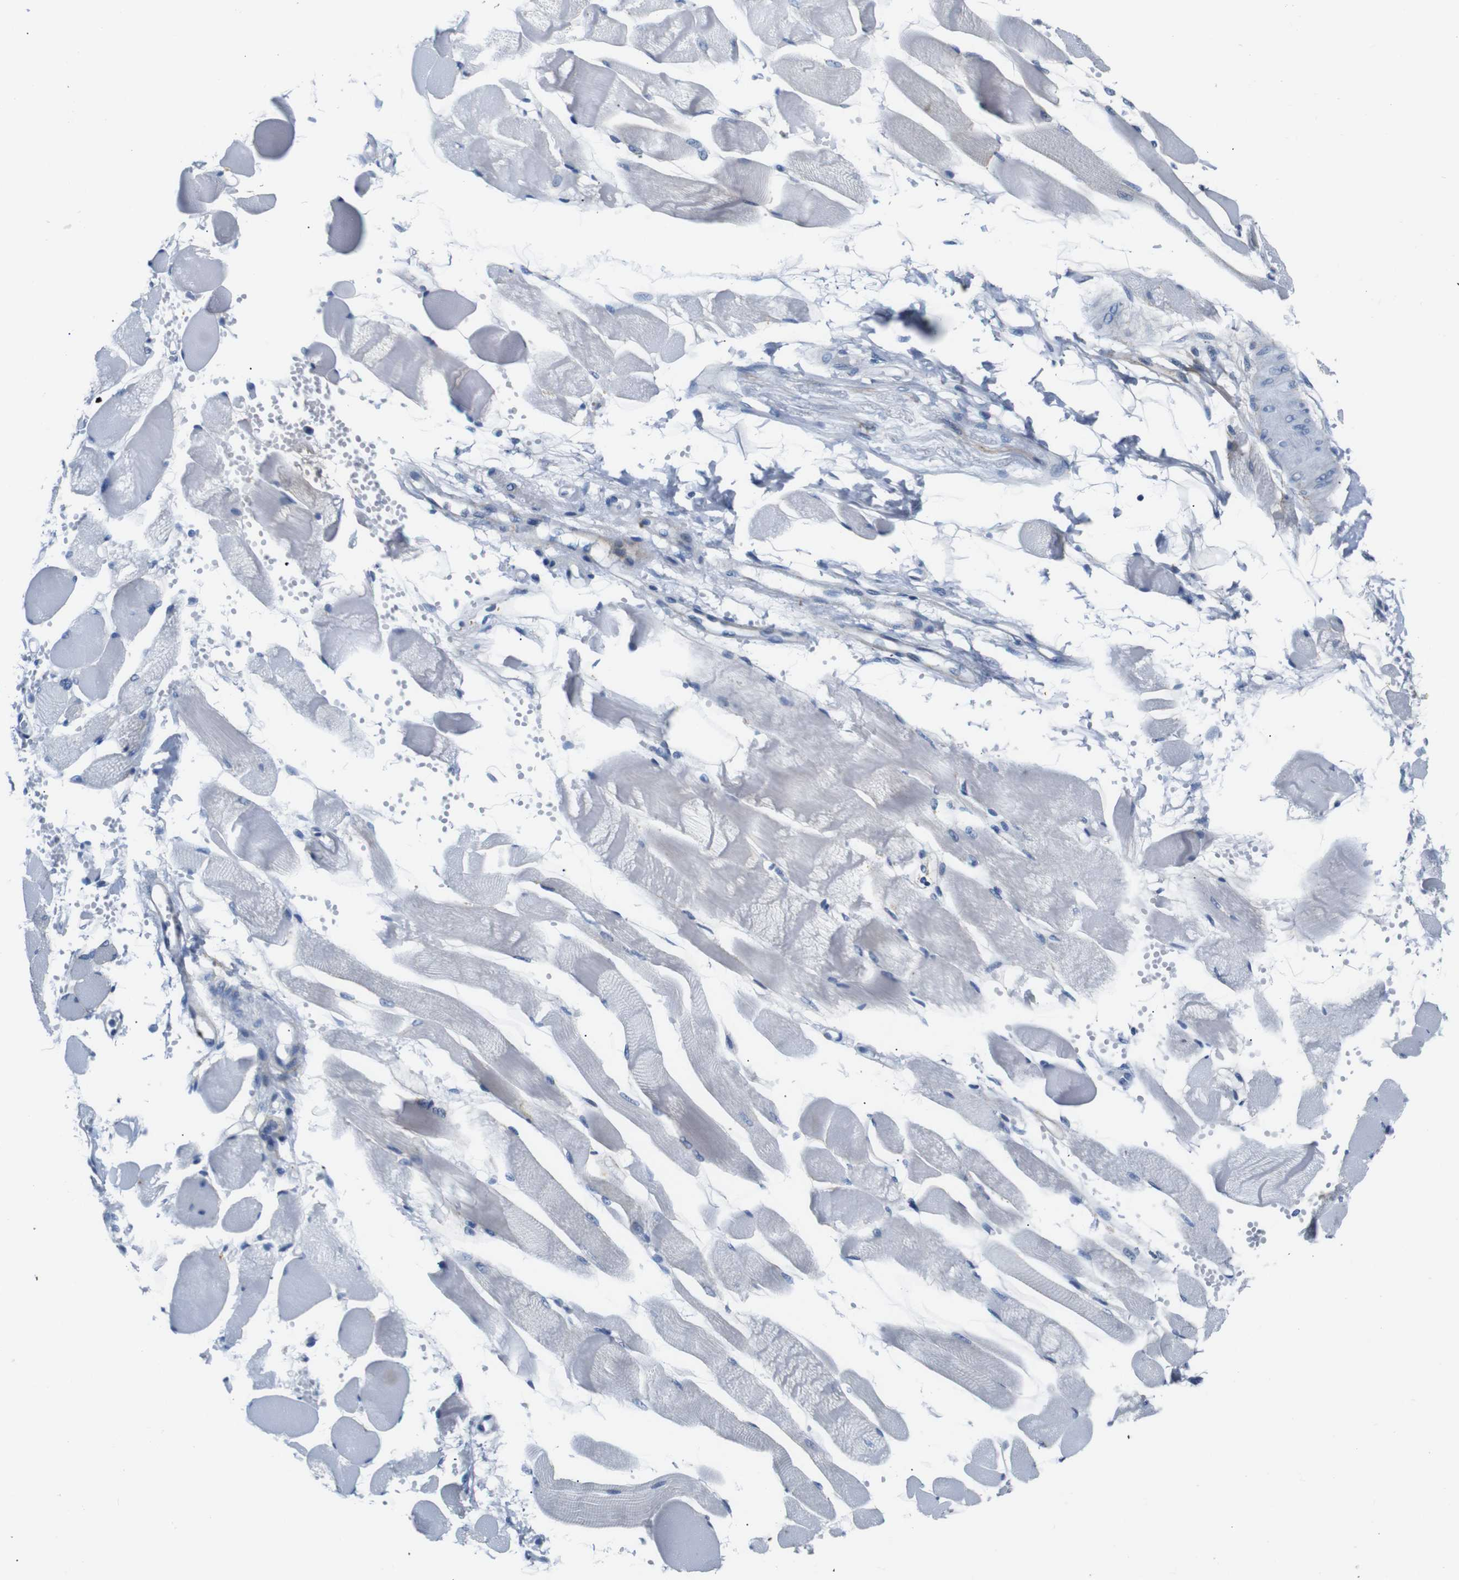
{"staining": {"intensity": "negative", "quantity": "none", "location": "none"}, "tissue": "skeletal muscle", "cell_type": "Myocytes", "image_type": "normal", "snomed": [{"axis": "morphology", "description": "Normal tissue, NOS"}, {"axis": "topography", "description": "Skeletal muscle"}, {"axis": "topography", "description": "Peripheral nerve tissue"}], "caption": "Unremarkable skeletal muscle was stained to show a protein in brown. There is no significant positivity in myocytes. The staining was performed using DAB to visualize the protein expression in brown, while the nuclei were stained in blue with hematoxylin (Magnification: 20x).", "gene": "ANK3", "patient": {"sex": "female", "age": 84}}